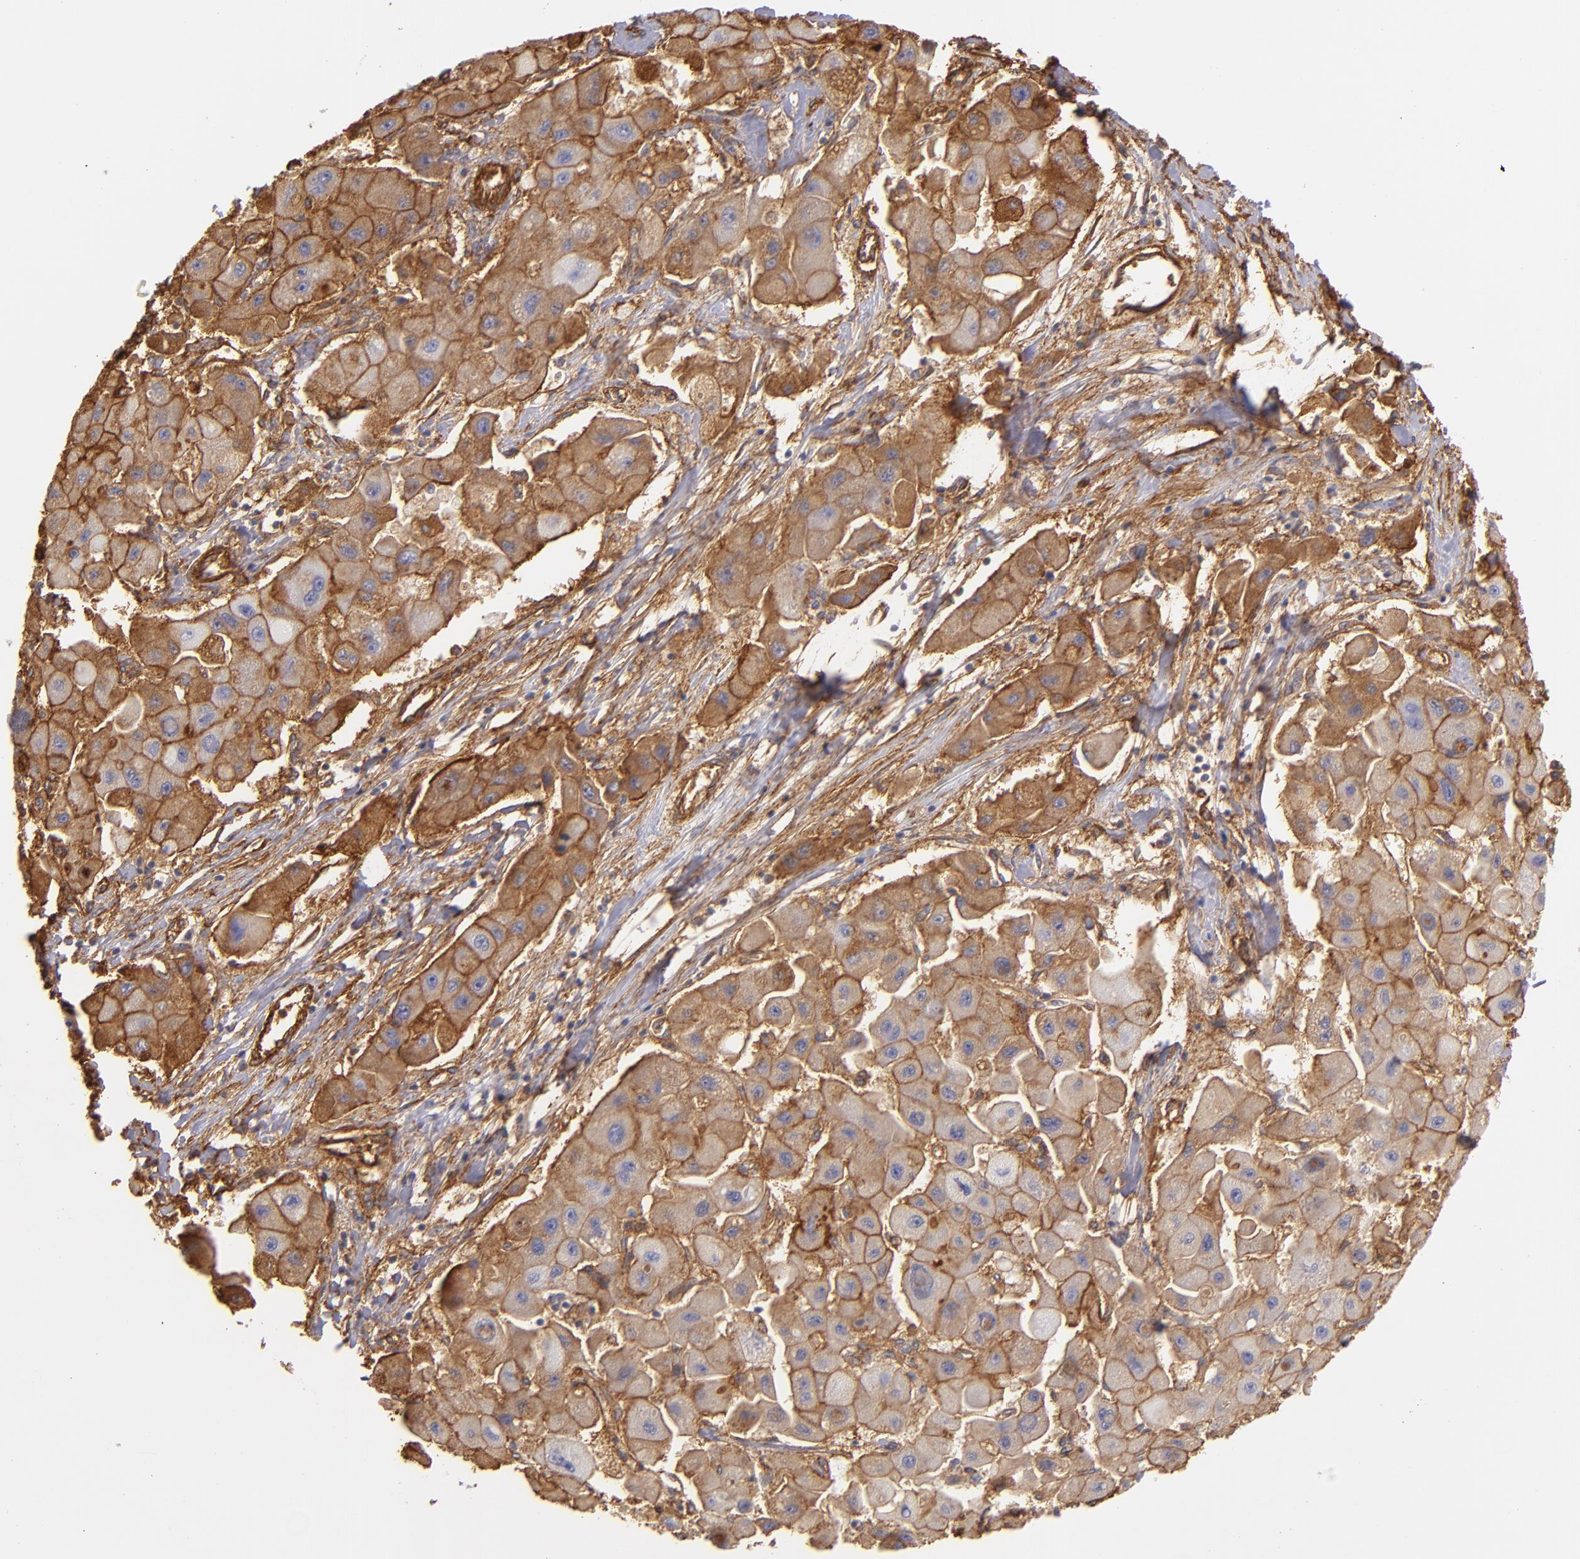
{"staining": {"intensity": "strong", "quantity": ">75%", "location": "cytoplasmic/membranous"}, "tissue": "liver cancer", "cell_type": "Tumor cells", "image_type": "cancer", "snomed": [{"axis": "morphology", "description": "Carcinoma, Hepatocellular, NOS"}, {"axis": "topography", "description": "Liver"}], "caption": "A high-resolution photomicrograph shows immunohistochemistry (IHC) staining of hepatocellular carcinoma (liver), which exhibits strong cytoplasmic/membranous expression in approximately >75% of tumor cells.", "gene": "CD151", "patient": {"sex": "male", "age": 24}}